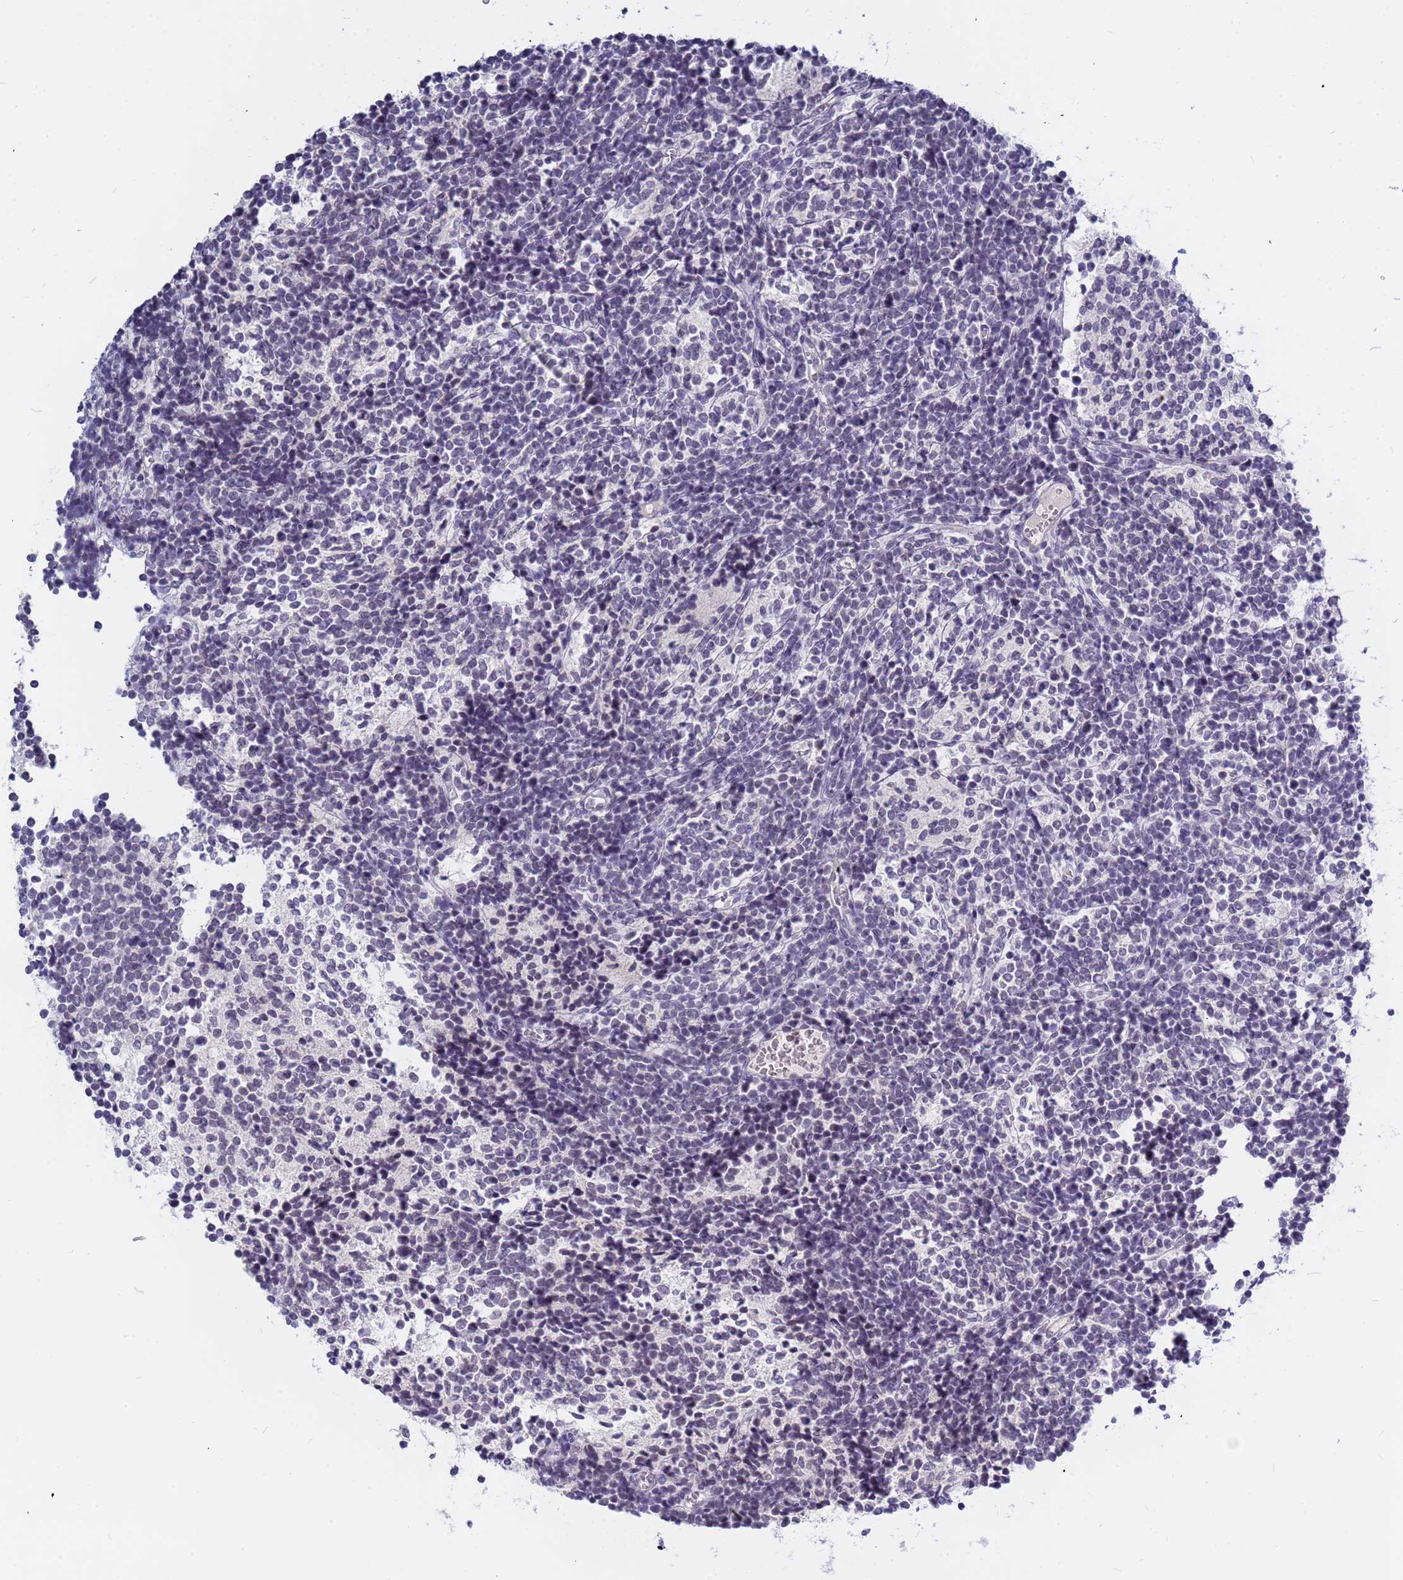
{"staining": {"intensity": "negative", "quantity": "none", "location": "none"}, "tissue": "glioma", "cell_type": "Tumor cells", "image_type": "cancer", "snomed": [{"axis": "morphology", "description": "Glioma, malignant, Low grade"}, {"axis": "topography", "description": "Brain"}], "caption": "DAB (3,3'-diaminobenzidine) immunohistochemical staining of human low-grade glioma (malignant) shows no significant expression in tumor cells.", "gene": "CXorf65", "patient": {"sex": "female", "age": 1}}